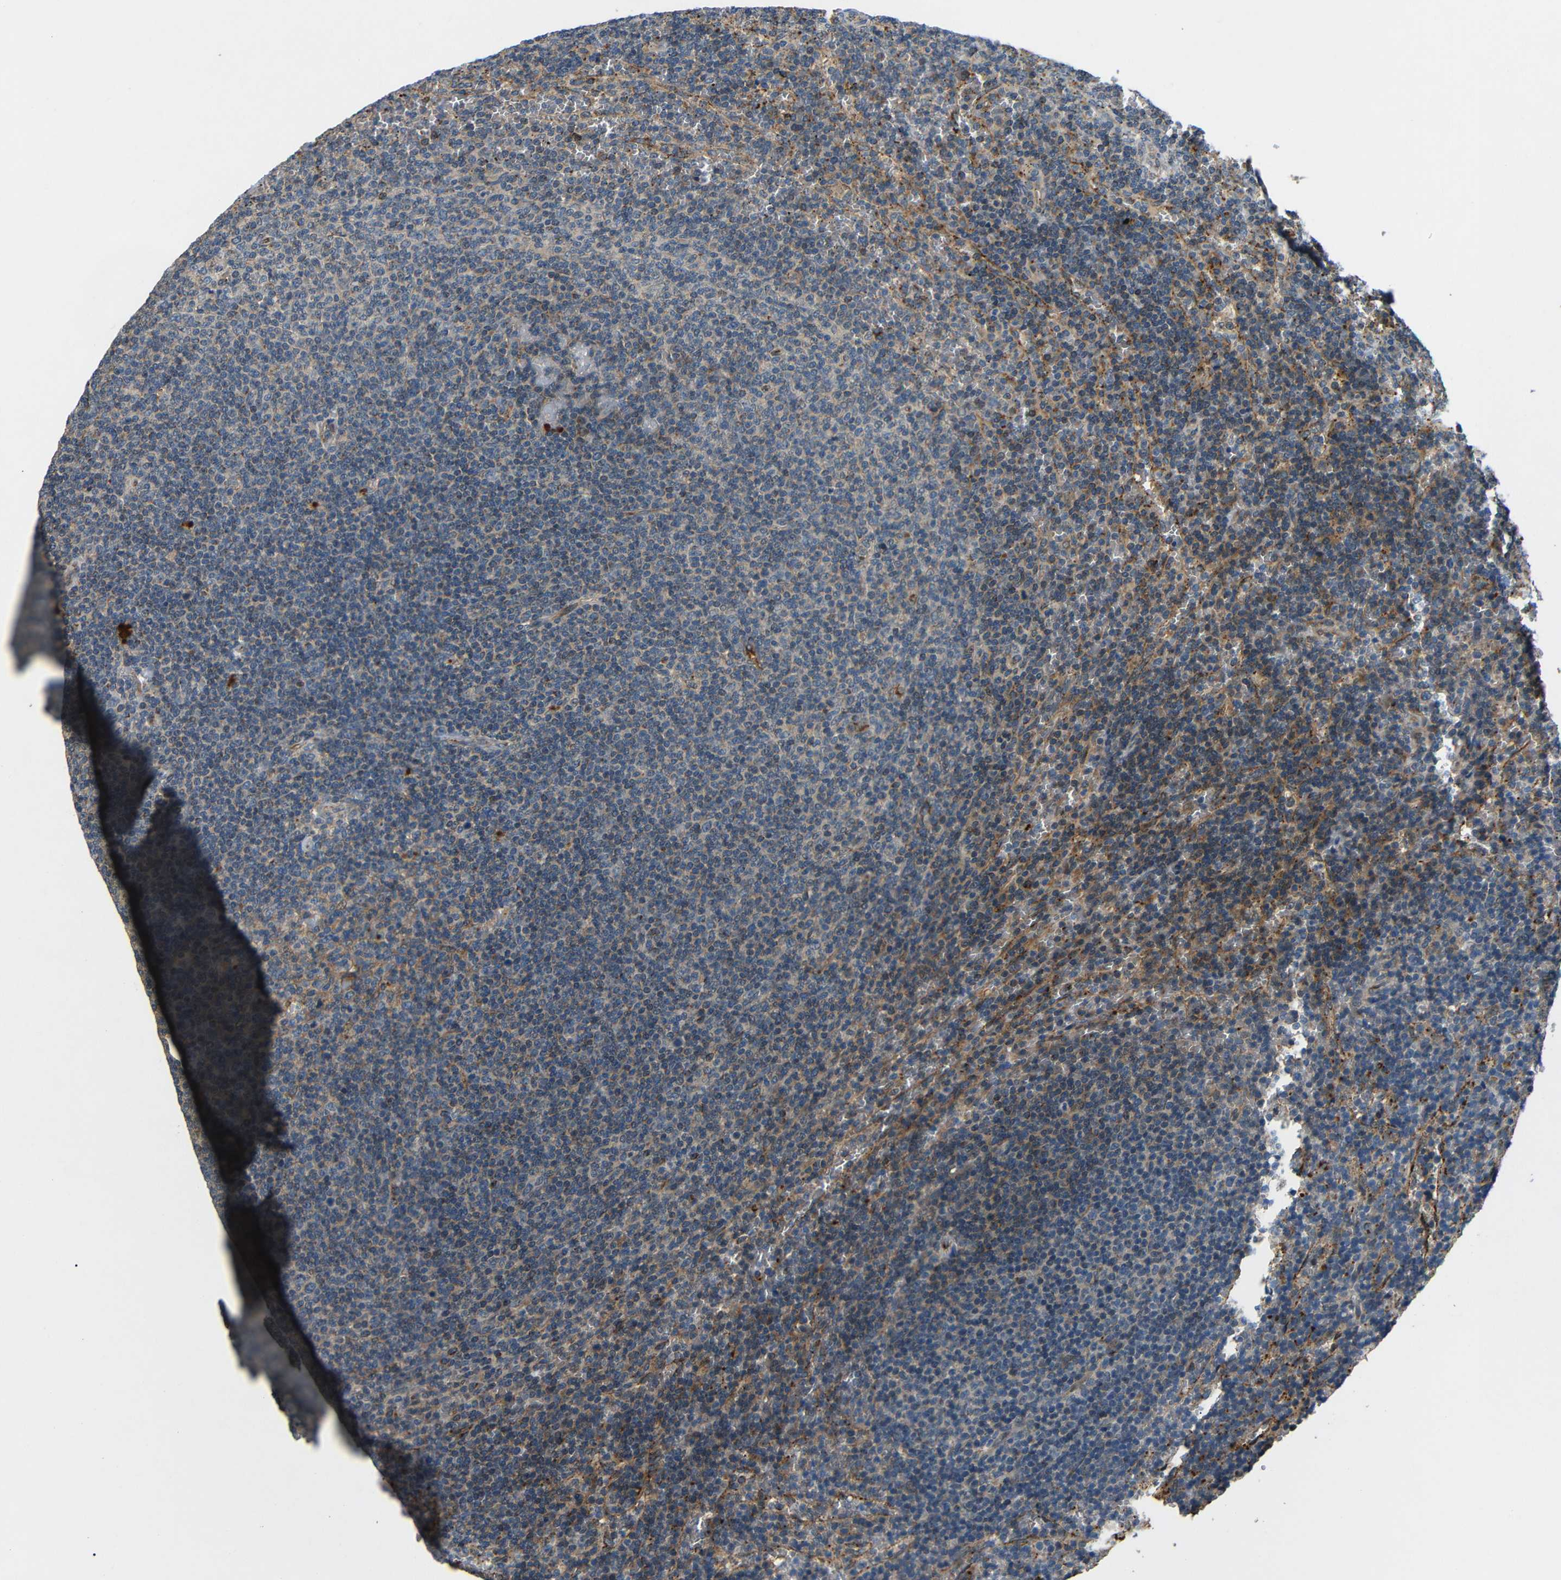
{"staining": {"intensity": "weak", "quantity": "<25%", "location": "cytoplasmic/membranous"}, "tissue": "lymphoma", "cell_type": "Tumor cells", "image_type": "cancer", "snomed": [{"axis": "morphology", "description": "Malignant lymphoma, non-Hodgkin's type, Low grade"}, {"axis": "topography", "description": "Spleen"}], "caption": "Tumor cells show no significant expression in lymphoma.", "gene": "ATP7A", "patient": {"sex": "female", "age": 50}}